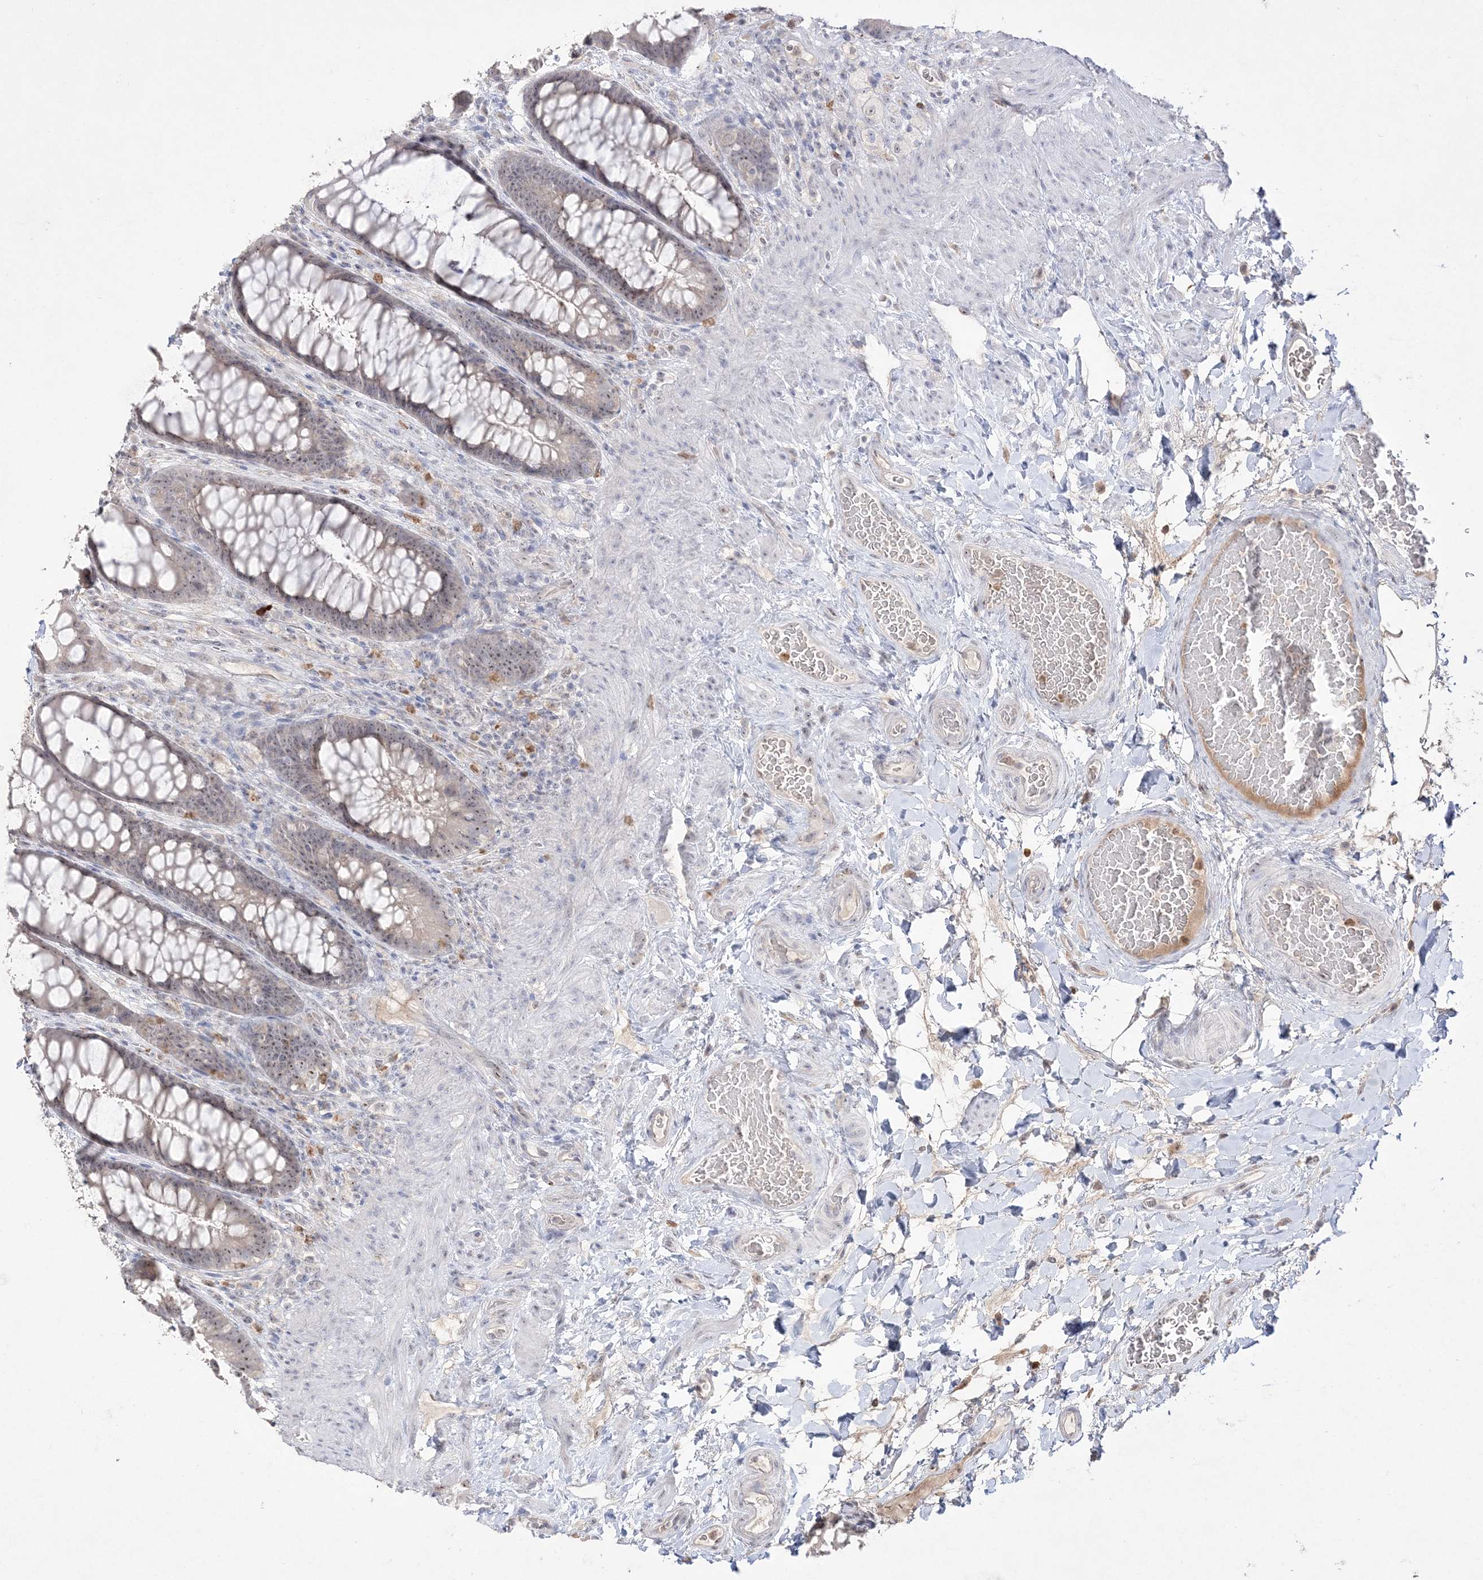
{"staining": {"intensity": "weak", "quantity": "25%-75%", "location": "nuclear"}, "tissue": "rectum", "cell_type": "Glandular cells", "image_type": "normal", "snomed": [{"axis": "morphology", "description": "Normal tissue, NOS"}, {"axis": "topography", "description": "Rectum"}], "caption": "A histopathology image showing weak nuclear staining in about 25%-75% of glandular cells in unremarkable rectum, as visualized by brown immunohistochemical staining.", "gene": "NOP16", "patient": {"sex": "female", "age": 46}}